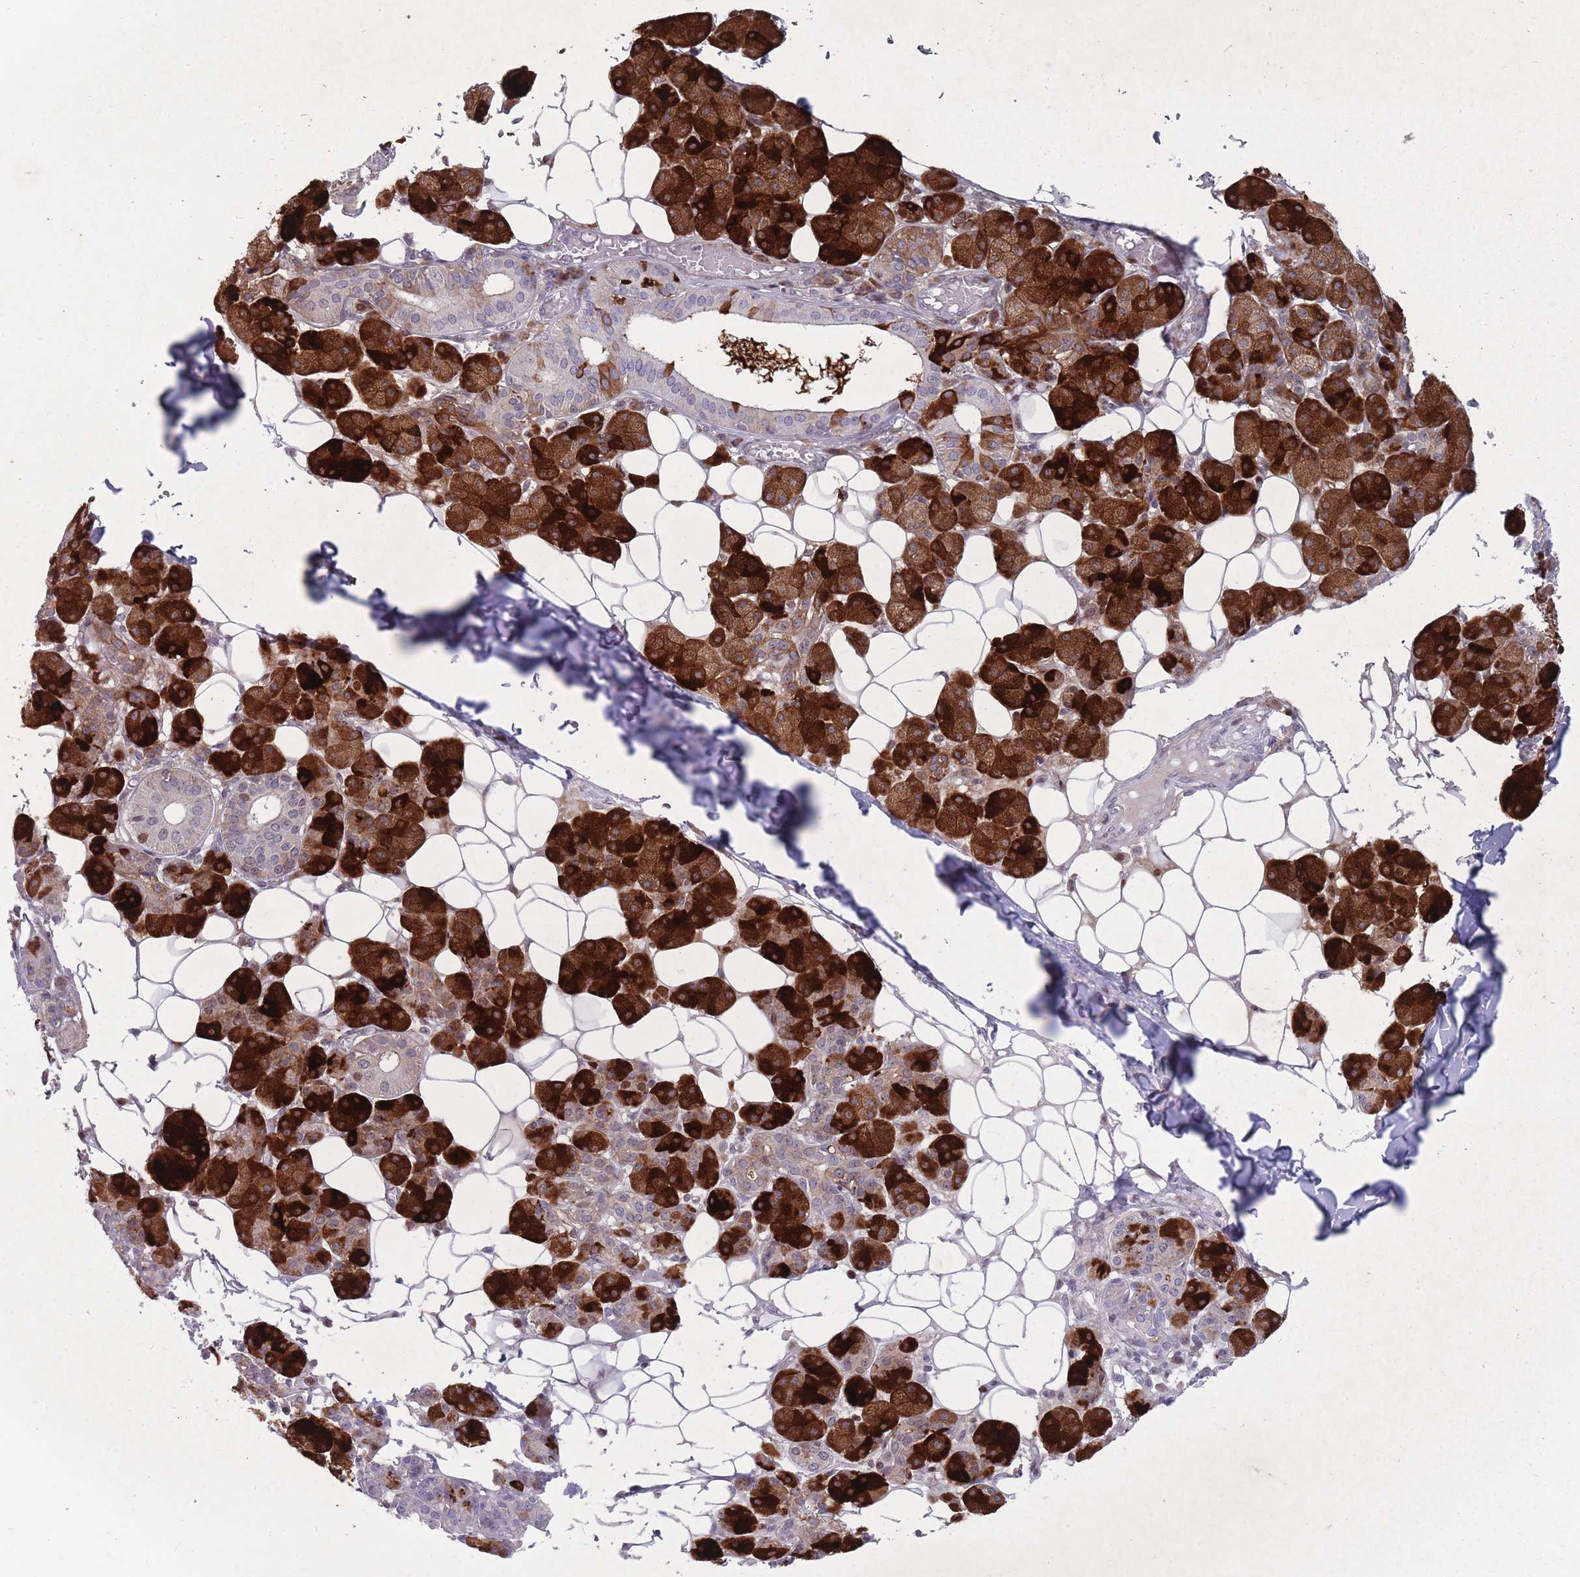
{"staining": {"intensity": "strong", "quantity": "25%-75%", "location": "cytoplasmic/membranous"}, "tissue": "salivary gland", "cell_type": "Glandular cells", "image_type": "normal", "snomed": [{"axis": "morphology", "description": "Normal tissue, NOS"}, {"axis": "topography", "description": "Salivary gland"}], "caption": "This micrograph displays IHC staining of unremarkable human salivary gland, with high strong cytoplasmic/membranous positivity in about 25%-75% of glandular cells.", "gene": "PAIP2B", "patient": {"sex": "female", "age": 33}}